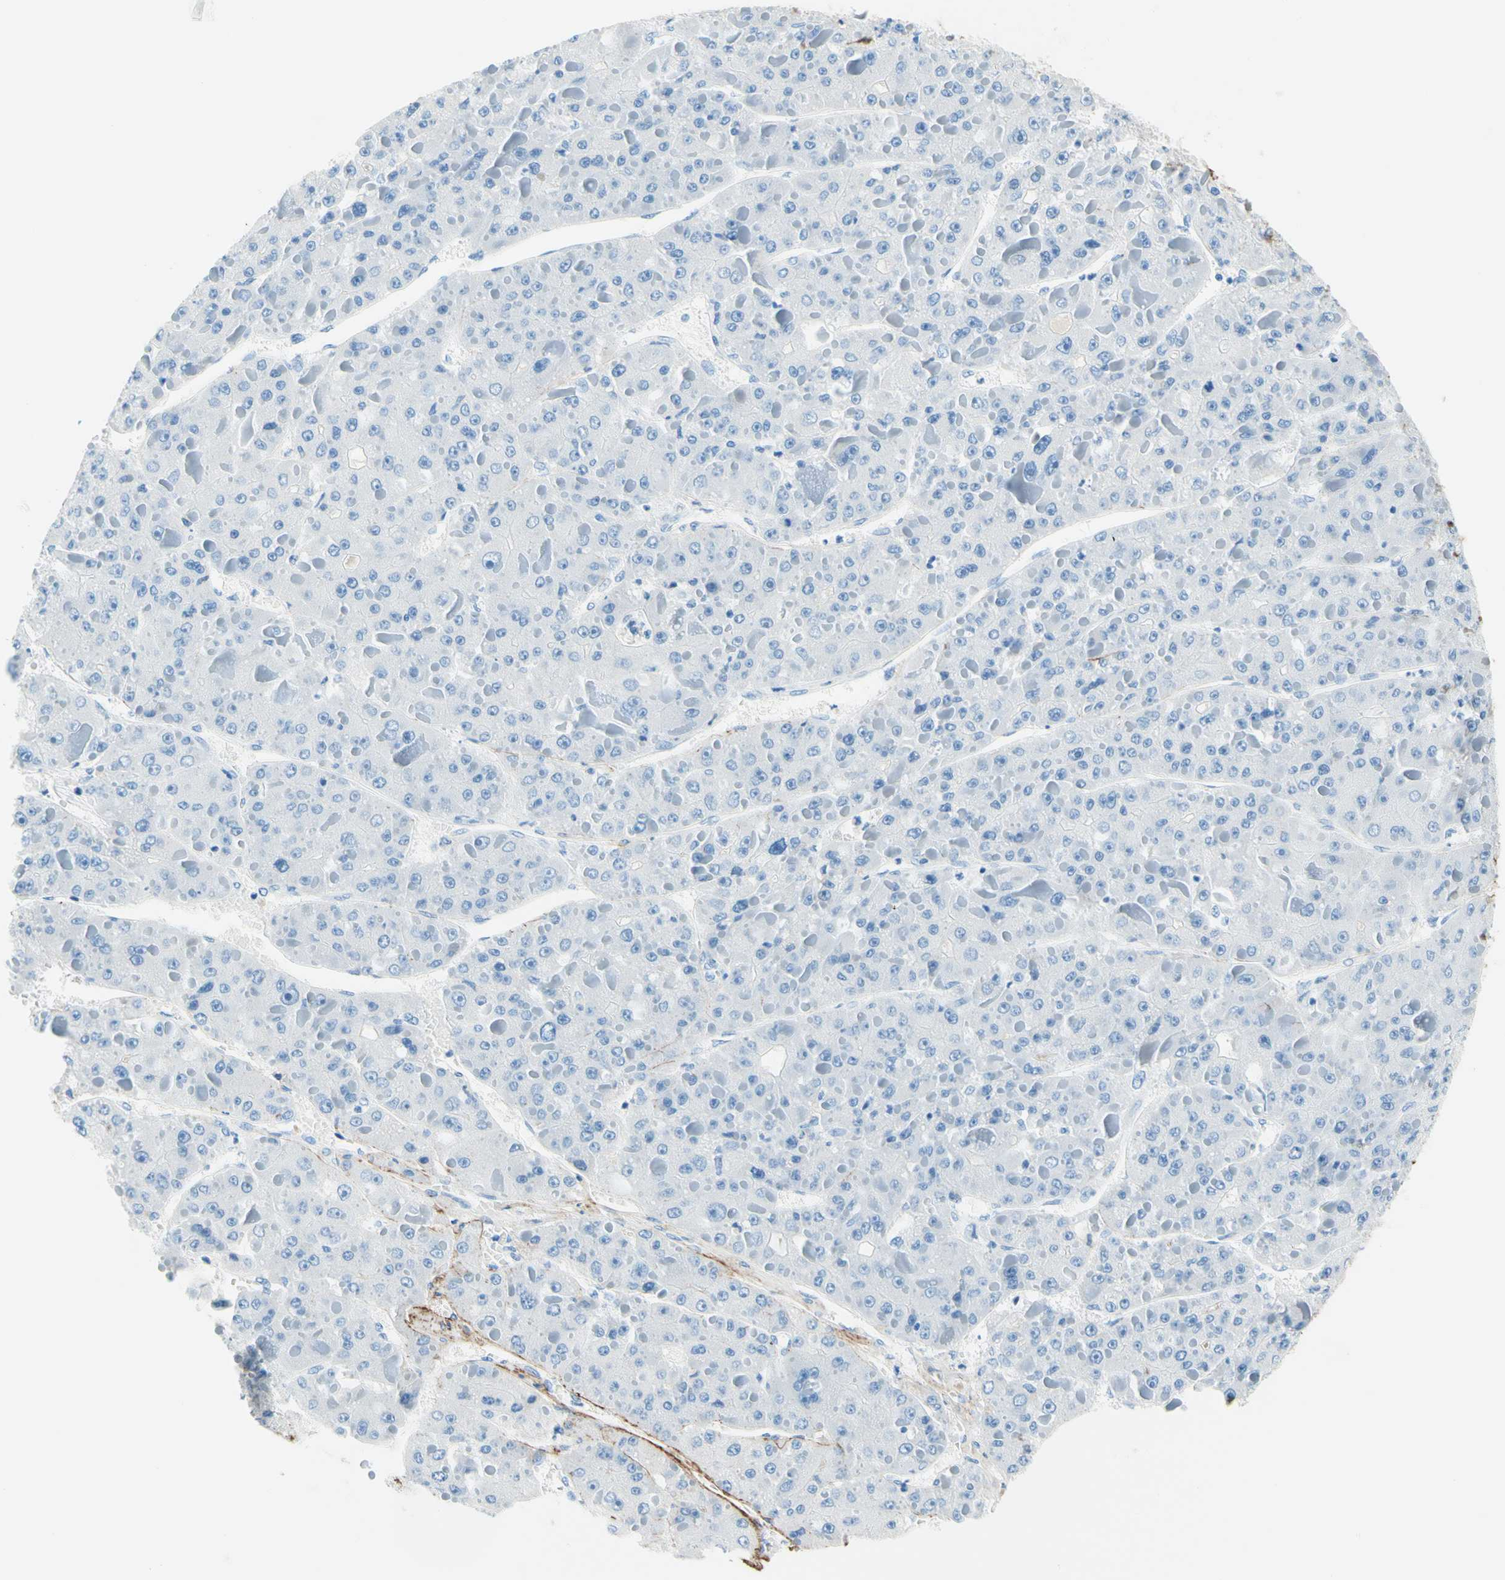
{"staining": {"intensity": "negative", "quantity": "none", "location": "none"}, "tissue": "liver cancer", "cell_type": "Tumor cells", "image_type": "cancer", "snomed": [{"axis": "morphology", "description": "Carcinoma, Hepatocellular, NOS"}, {"axis": "topography", "description": "Liver"}], "caption": "This is an immunohistochemistry image of human liver hepatocellular carcinoma. There is no positivity in tumor cells.", "gene": "MFAP5", "patient": {"sex": "female", "age": 73}}